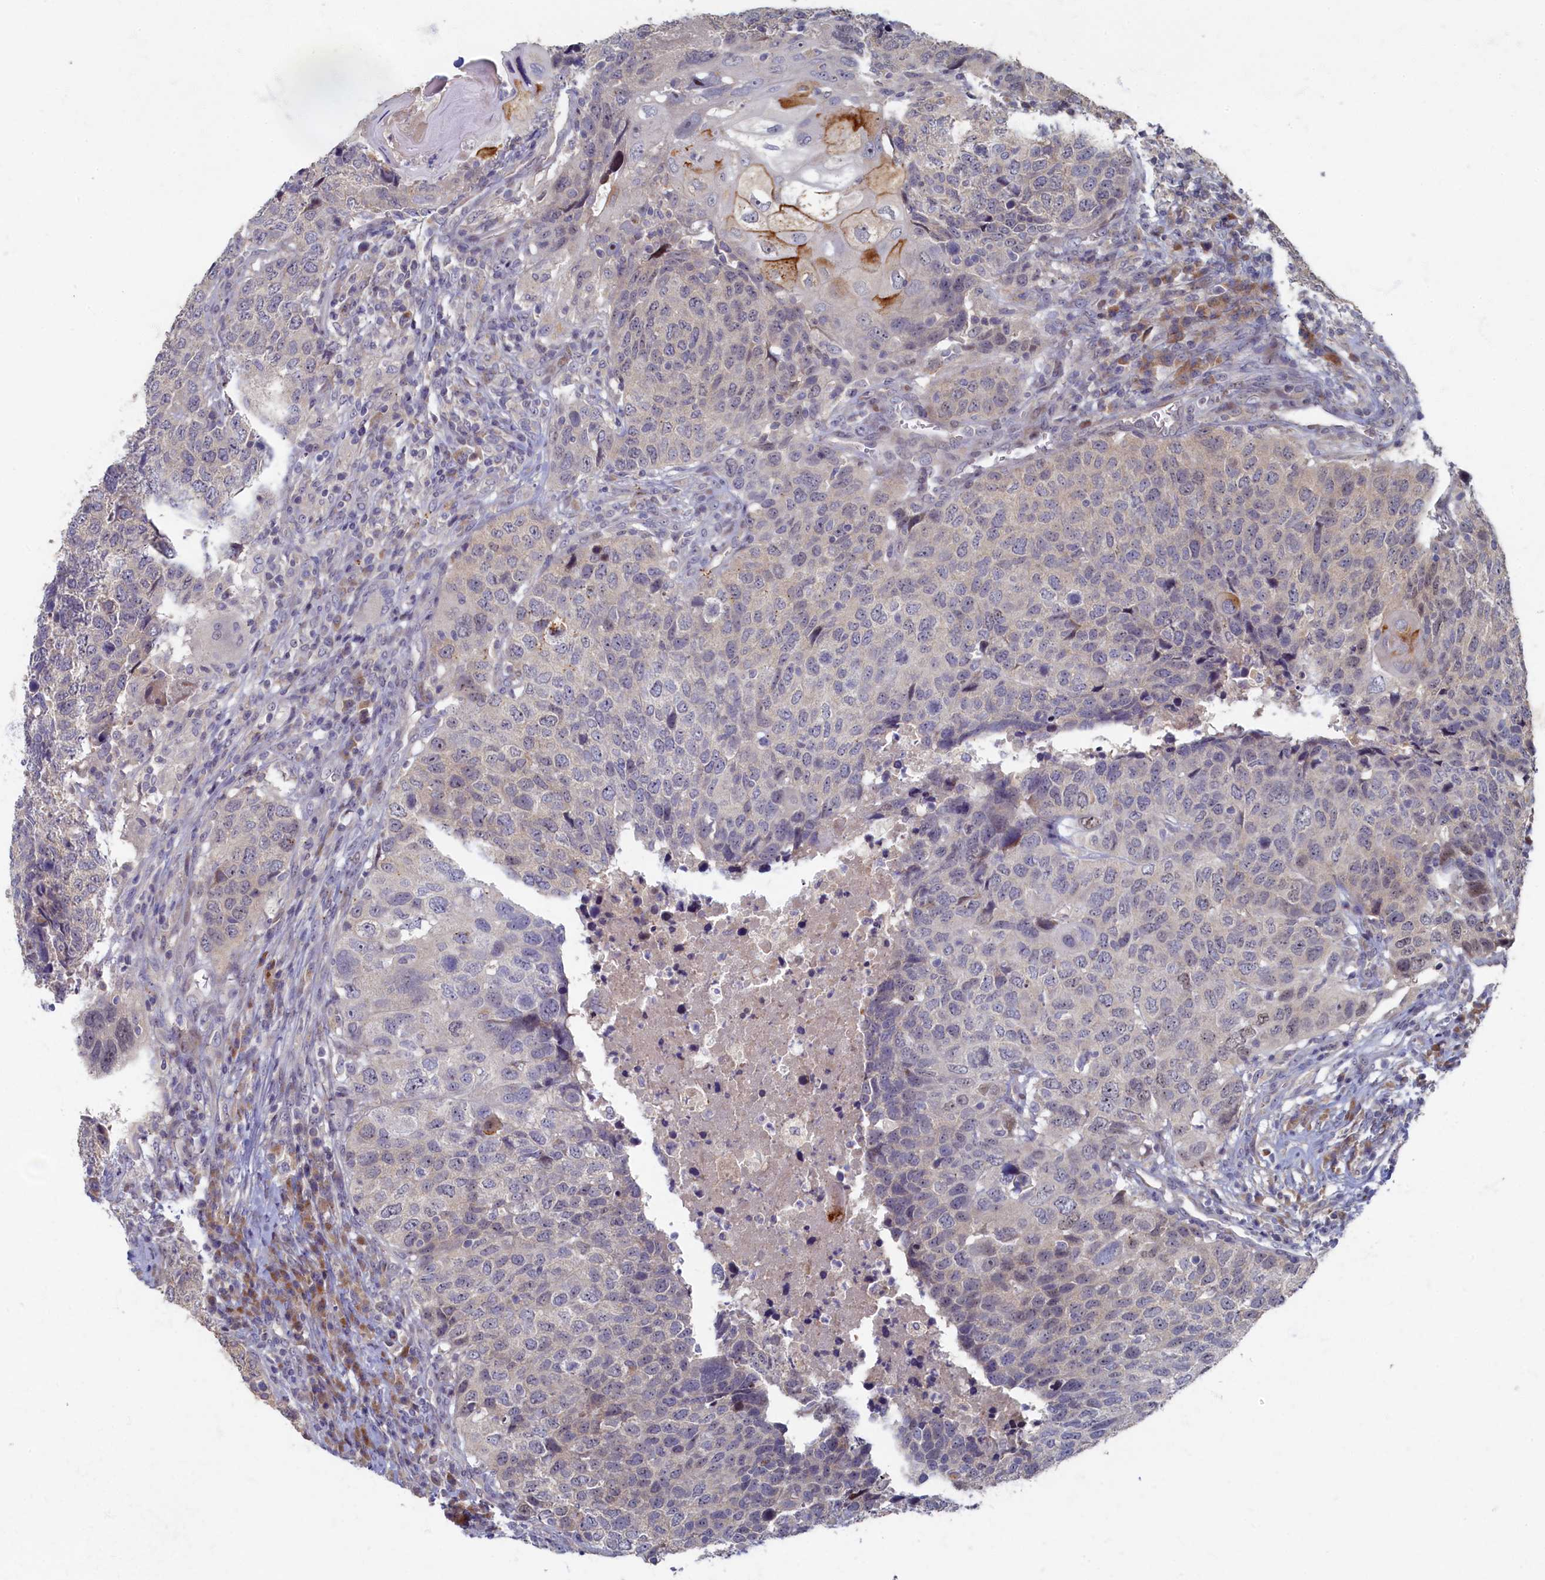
{"staining": {"intensity": "negative", "quantity": "none", "location": "none"}, "tissue": "head and neck cancer", "cell_type": "Tumor cells", "image_type": "cancer", "snomed": [{"axis": "morphology", "description": "Squamous cell carcinoma, NOS"}, {"axis": "topography", "description": "Head-Neck"}], "caption": "Immunohistochemistry micrograph of neoplastic tissue: human head and neck squamous cell carcinoma stained with DAB shows no significant protein positivity in tumor cells.", "gene": "HUNK", "patient": {"sex": "male", "age": 66}}